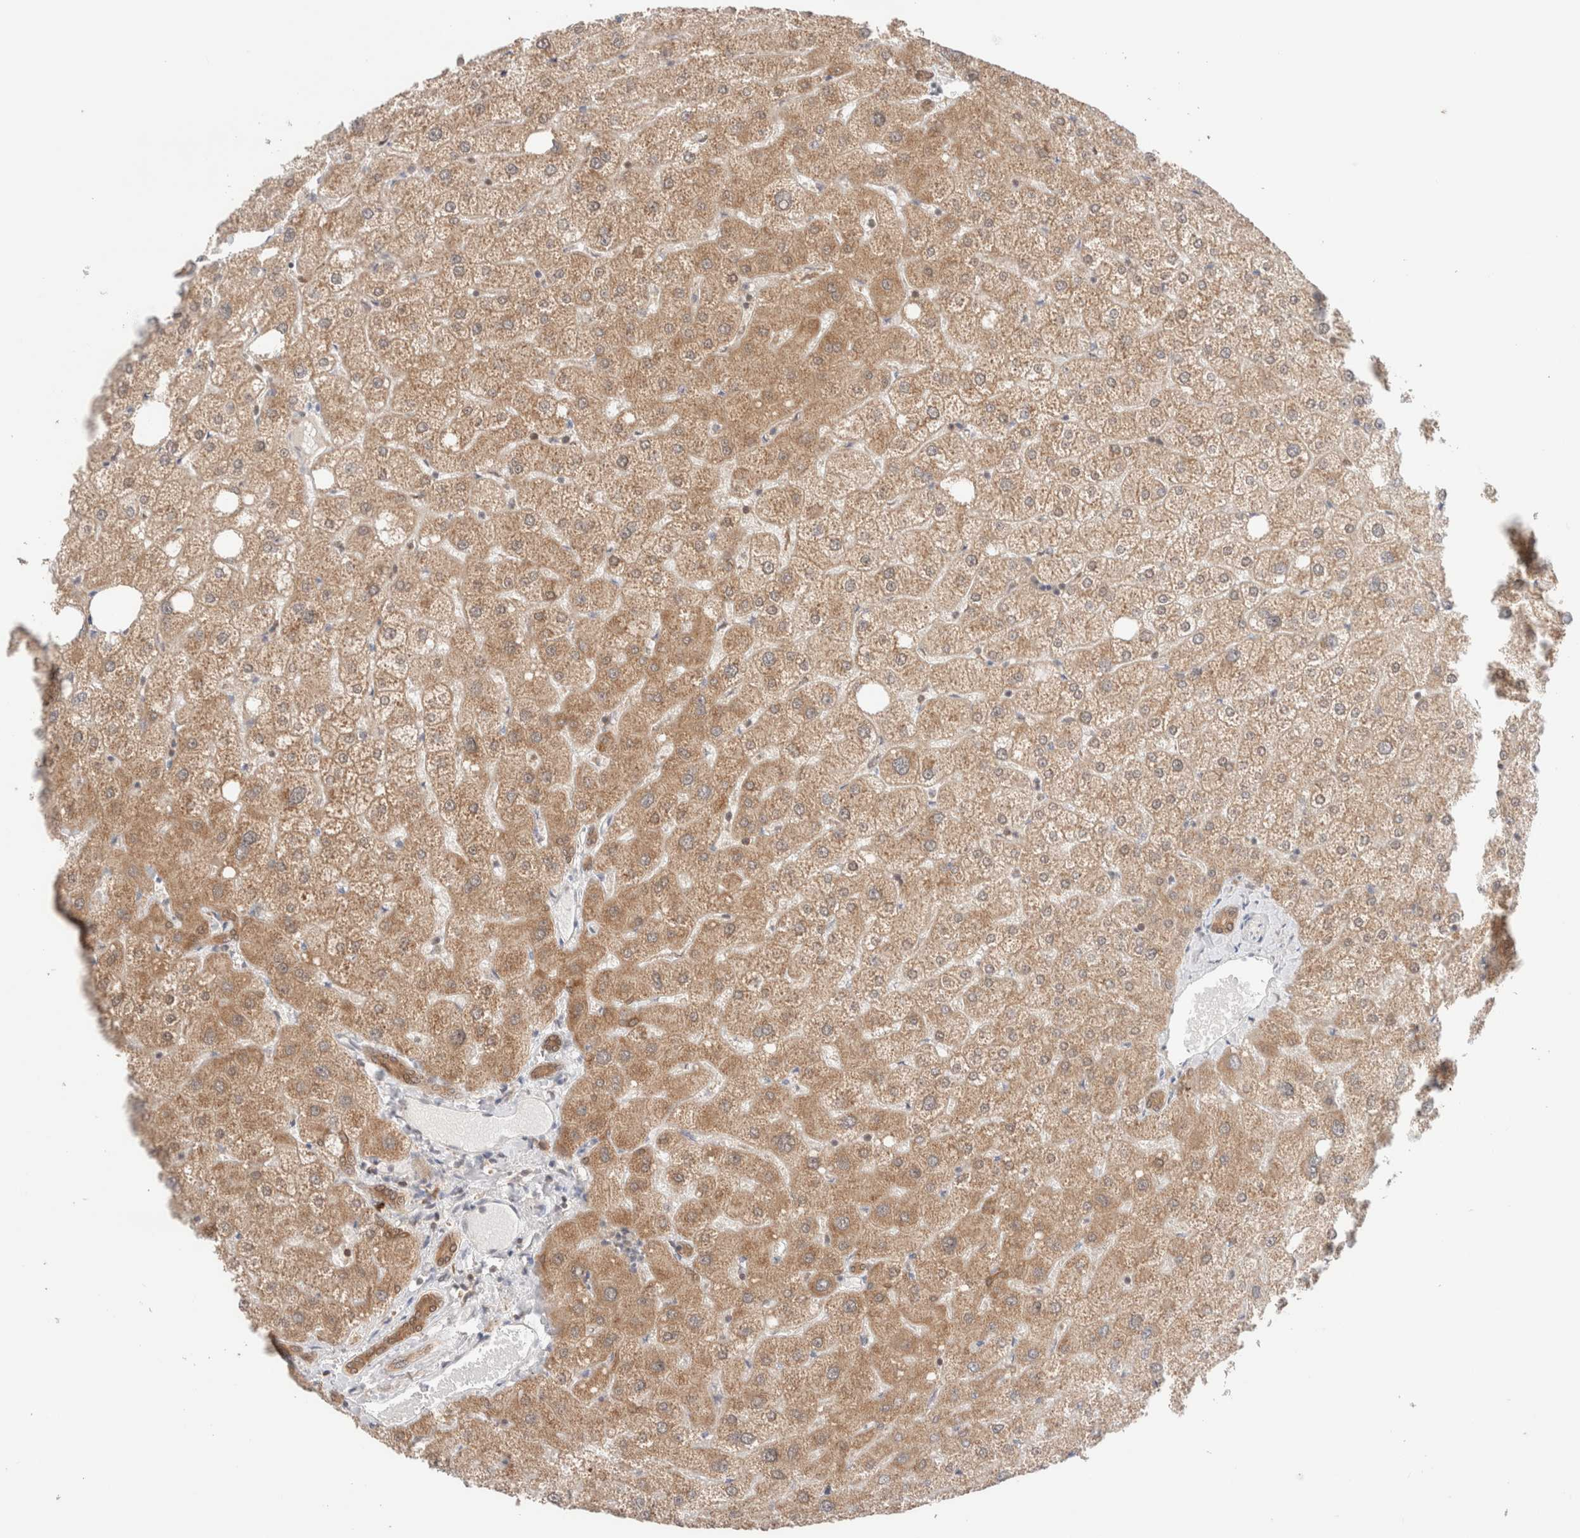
{"staining": {"intensity": "moderate", "quantity": ">75%", "location": "cytoplasmic/membranous"}, "tissue": "liver", "cell_type": "Cholangiocytes", "image_type": "normal", "snomed": [{"axis": "morphology", "description": "Normal tissue, NOS"}, {"axis": "topography", "description": "Liver"}], "caption": "This is a histology image of IHC staining of normal liver, which shows moderate positivity in the cytoplasmic/membranous of cholangiocytes.", "gene": "XKR4", "patient": {"sex": "male", "age": 73}}